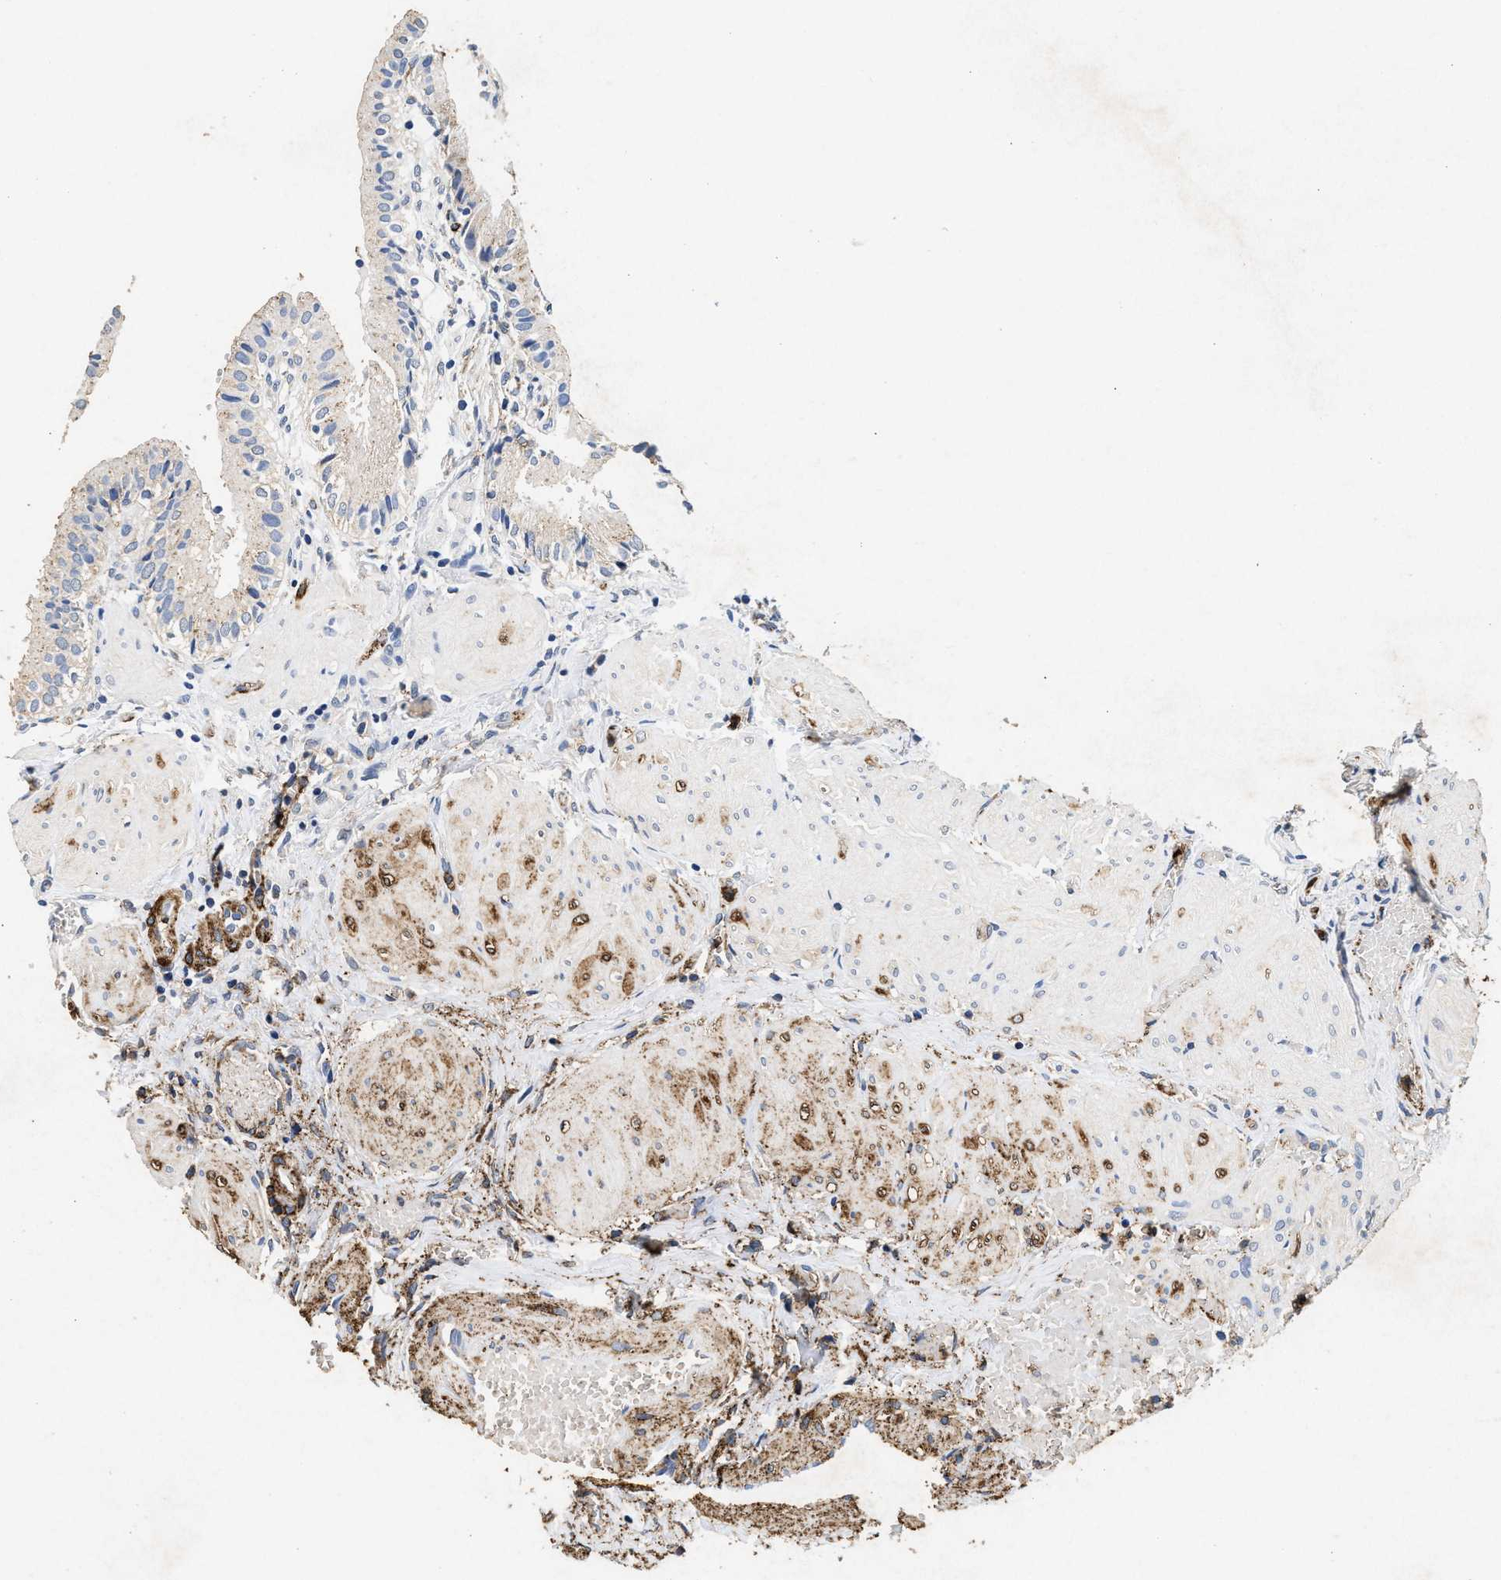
{"staining": {"intensity": "weak", "quantity": "<25%", "location": "cytoplasmic/membranous"}, "tissue": "gallbladder", "cell_type": "Glandular cells", "image_type": "normal", "snomed": [{"axis": "morphology", "description": "Normal tissue, NOS"}, {"axis": "topography", "description": "Gallbladder"}], "caption": "Immunohistochemical staining of unremarkable human gallbladder displays no significant positivity in glandular cells.", "gene": "LTB4R2", "patient": {"sex": "male", "age": 65}}